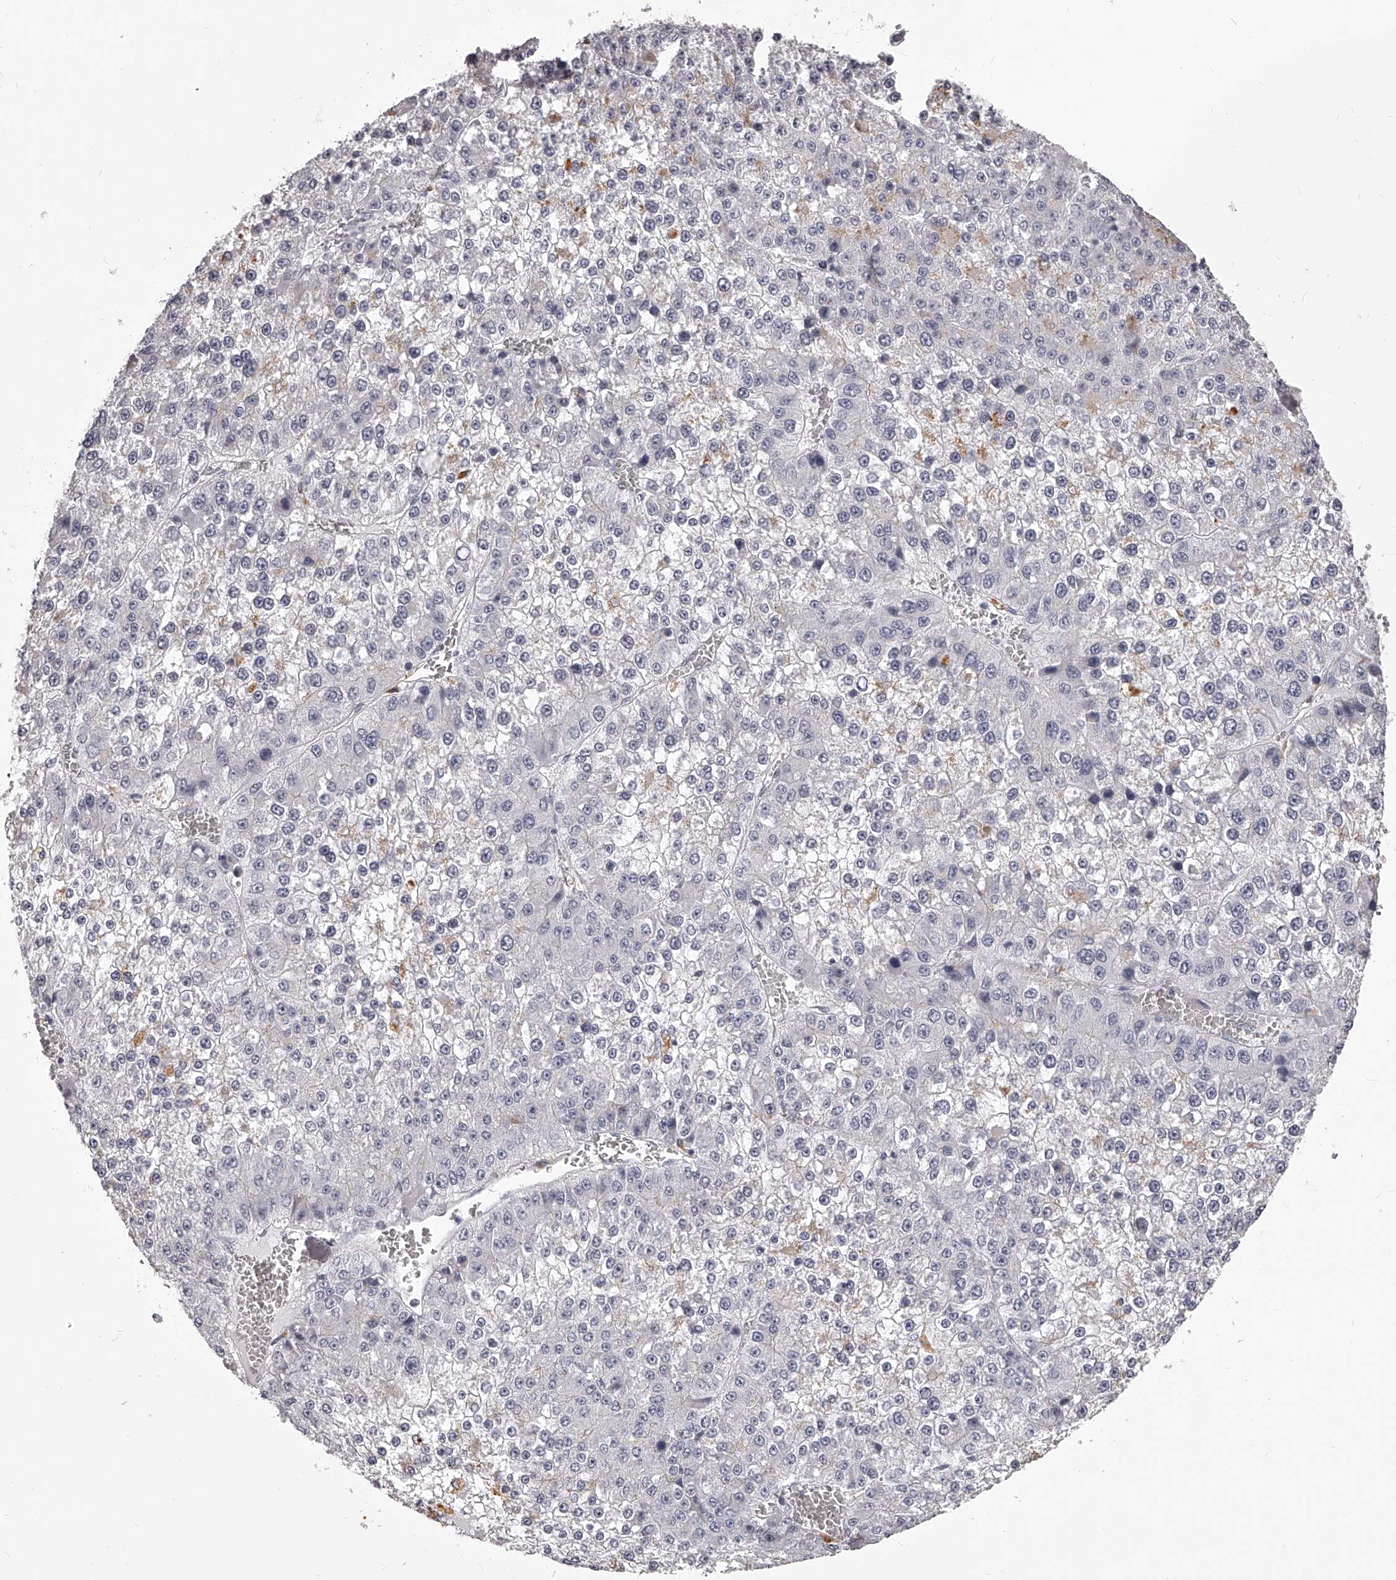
{"staining": {"intensity": "weak", "quantity": "<25%", "location": "cytoplasmic/membranous"}, "tissue": "liver cancer", "cell_type": "Tumor cells", "image_type": "cancer", "snomed": [{"axis": "morphology", "description": "Carcinoma, Hepatocellular, NOS"}, {"axis": "topography", "description": "Liver"}], "caption": "A high-resolution image shows IHC staining of hepatocellular carcinoma (liver), which reveals no significant staining in tumor cells.", "gene": "DMRT1", "patient": {"sex": "female", "age": 73}}